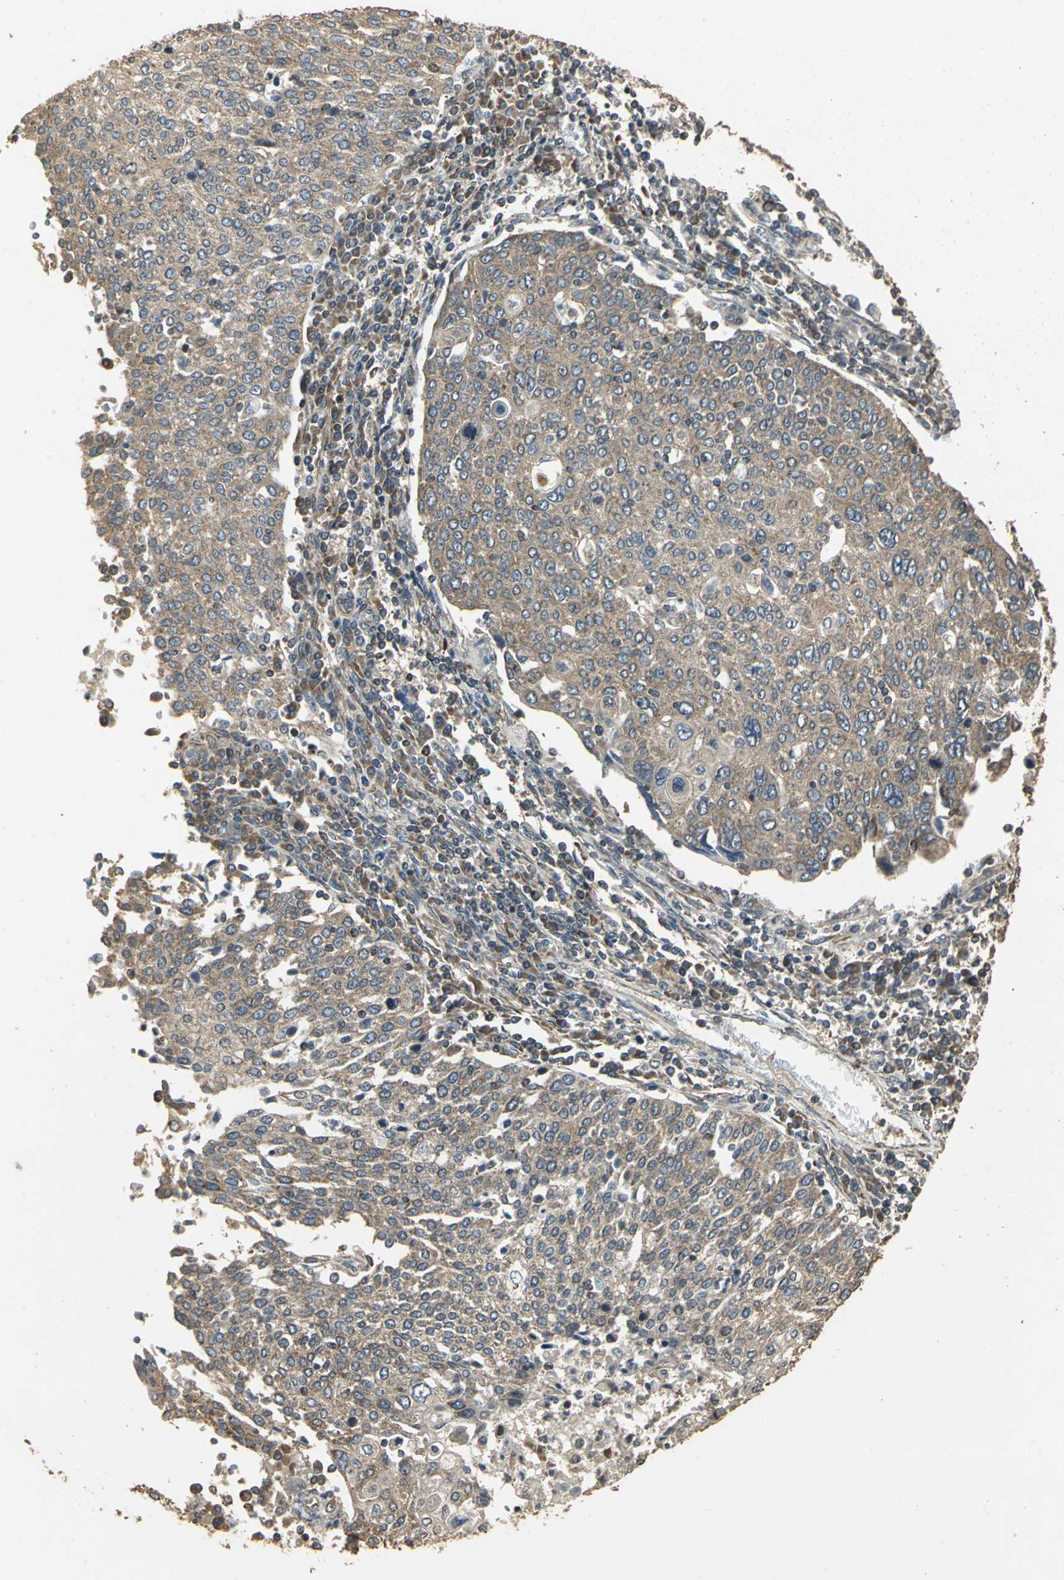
{"staining": {"intensity": "strong", "quantity": ">75%", "location": "cytoplasmic/membranous"}, "tissue": "cervical cancer", "cell_type": "Tumor cells", "image_type": "cancer", "snomed": [{"axis": "morphology", "description": "Squamous cell carcinoma, NOS"}, {"axis": "topography", "description": "Cervix"}], "caption": "Cervical cancer (squamous cell carcinoma) stained with a protein marker reveals strong staining in tumor cells.", "gene": "KANK1", "patient": {"sex": "female", "age": 40}}